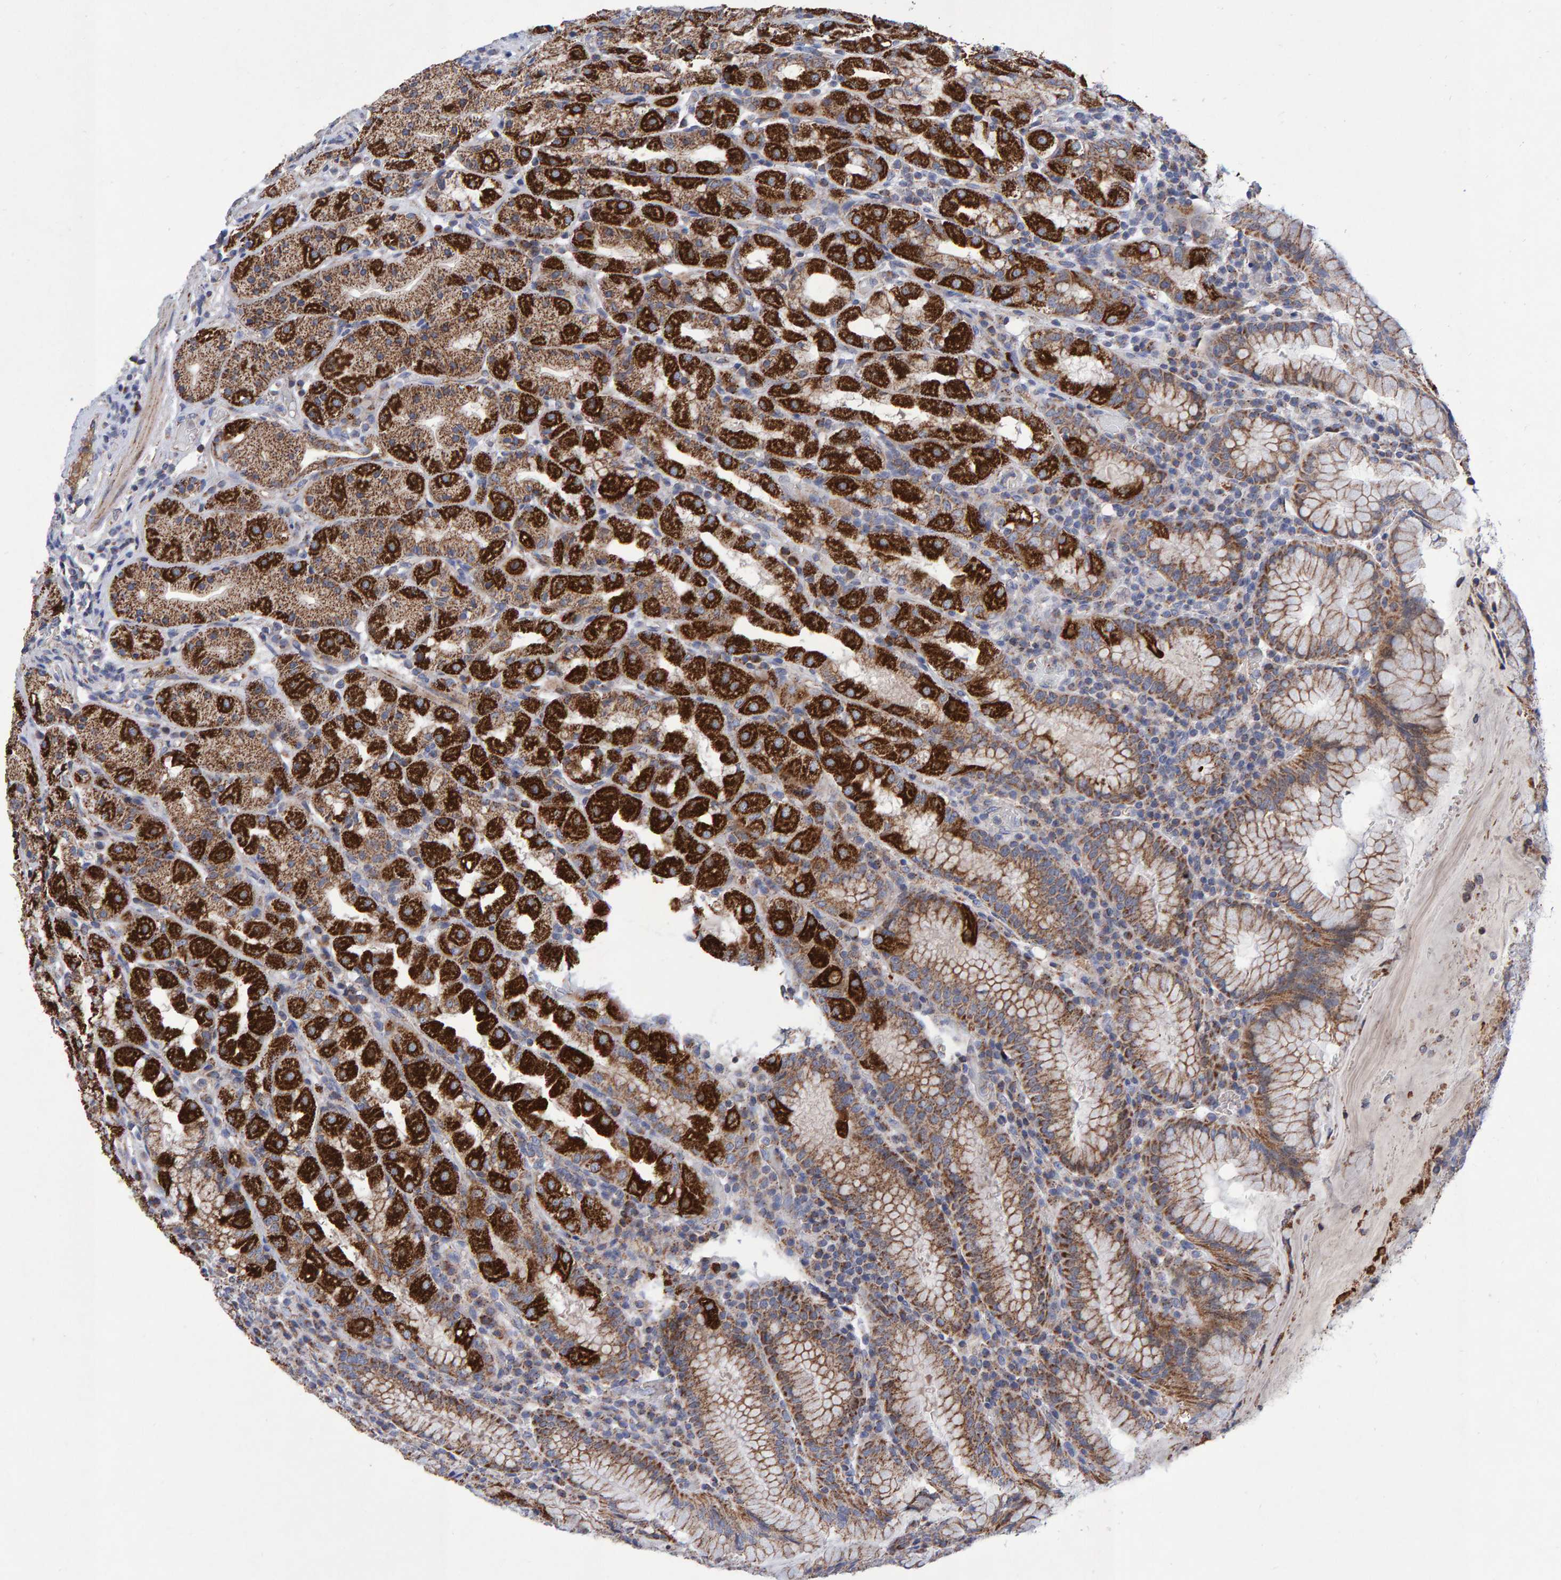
{"staining": {"intensity": "strong", "quantity": "25%-75%", "location": "cytoplasmic/membranous"}, "tissue": "stomach", "cell_type": "Glandular cells", "image_type": "normal", "snomed": [{"axis": "morphology", "description": "Normal tissue, NOS"}, {"axis": "topography", "description": "Stomach, lower"}], "caption": "Protein expression analysis of benign stomach demonstrates strong cytoplasmic/membranous staining in about 25%-75% of glandular cells.", "gene": "EFR3A", "patient": {"sex": "female", "age": 56}}